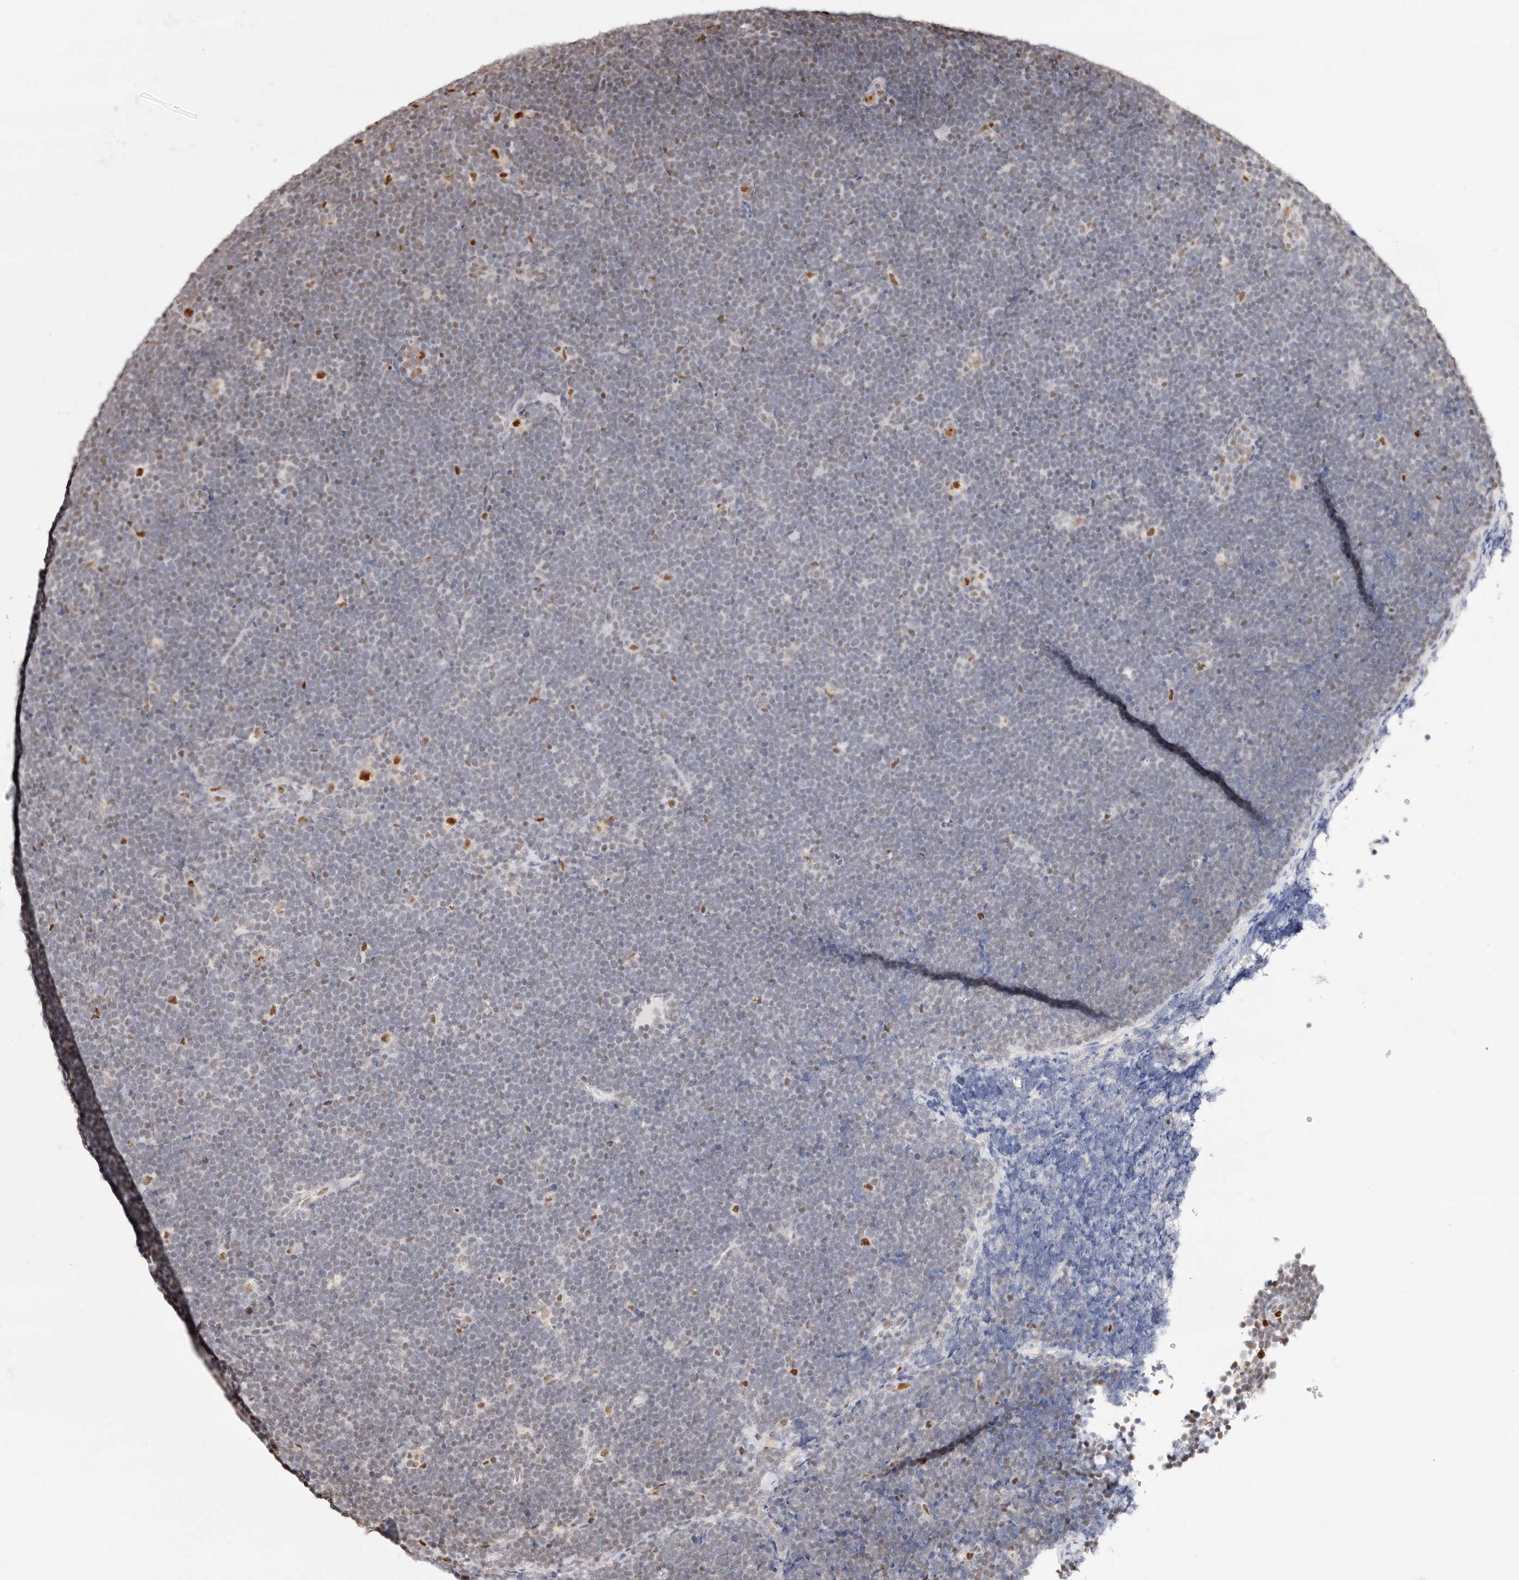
{"staining": {"intensity": "negative", "quantity": "none", "location": "none"}, "tissue": "lymphoma", "cell_type": "Tumor cells", "image_type": "cancer", "snomed": [{"axis": "morphology", "description": "Malignant lymphoma, non-Hodgkin's type, High grade"}, {"axis": "topography", "description": "Lymph node"}], "caption": "This micrograph is of lymphoma stained with immunohistochemistry to label a protein in brown with the nuclei are counter-stained blue. There is no staining in tumor cells.", "gene": "TKT", "patient": {"sex": "male", "age": 13}}